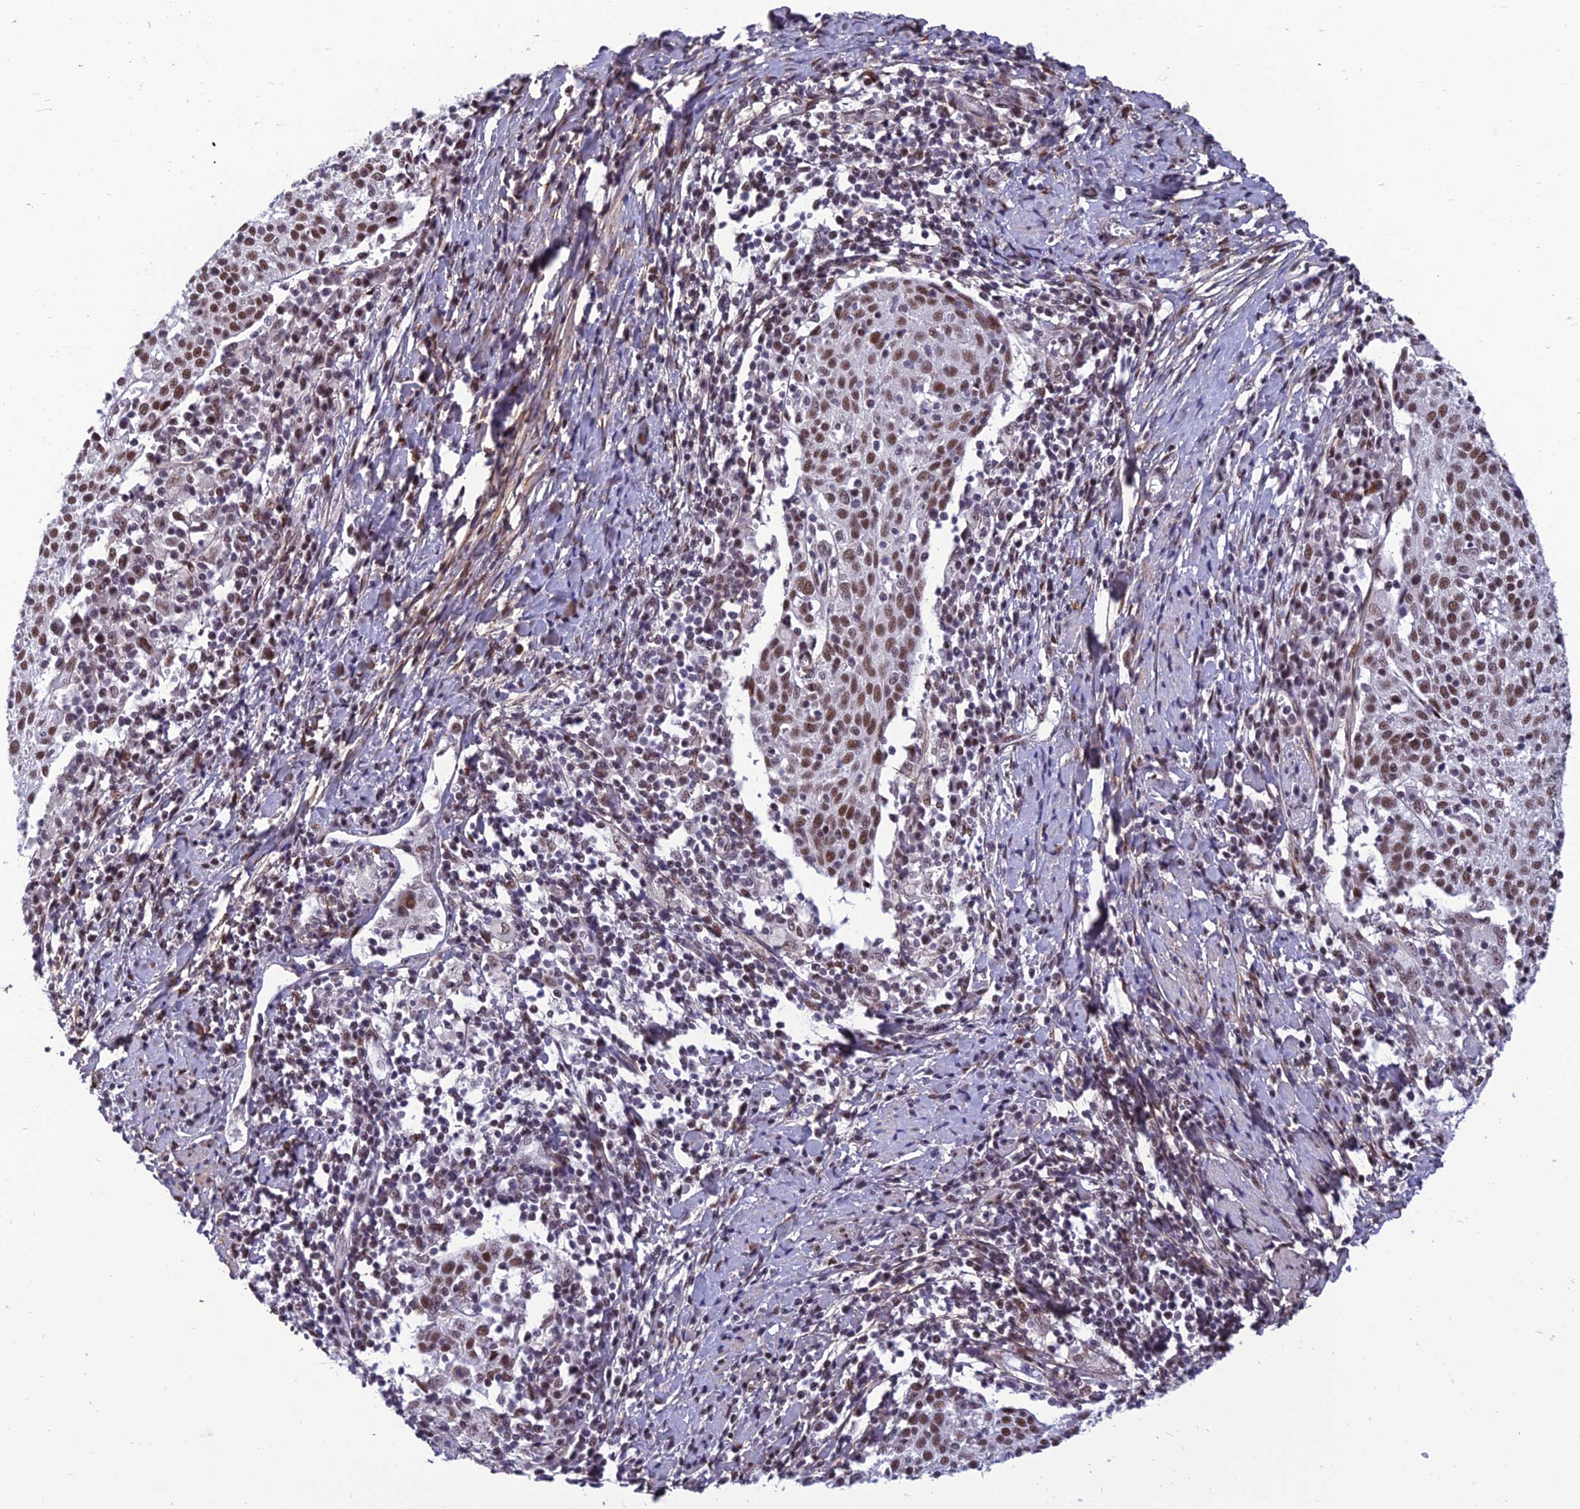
{"staining": {"intensity": "moderate", "quantity": ">75%", "location": "nuclear"}, "tissue": "cervical cancer", "cell_type": "Tumor cells", "image_type": "cancer", "snomed": [{"axis": "morphology", "description": "Squamous cell carcinoma, NOS"}, {"axis": "topography", "description": "Cervix"}], "caption": "Human cervical squamous cell carcinoma stained with a brown dye reveals moderate nuclear positive staining in about >75% of tumor cells.", "gene": "RSRC1", "patient": {"sex": "female", "age": 52}}